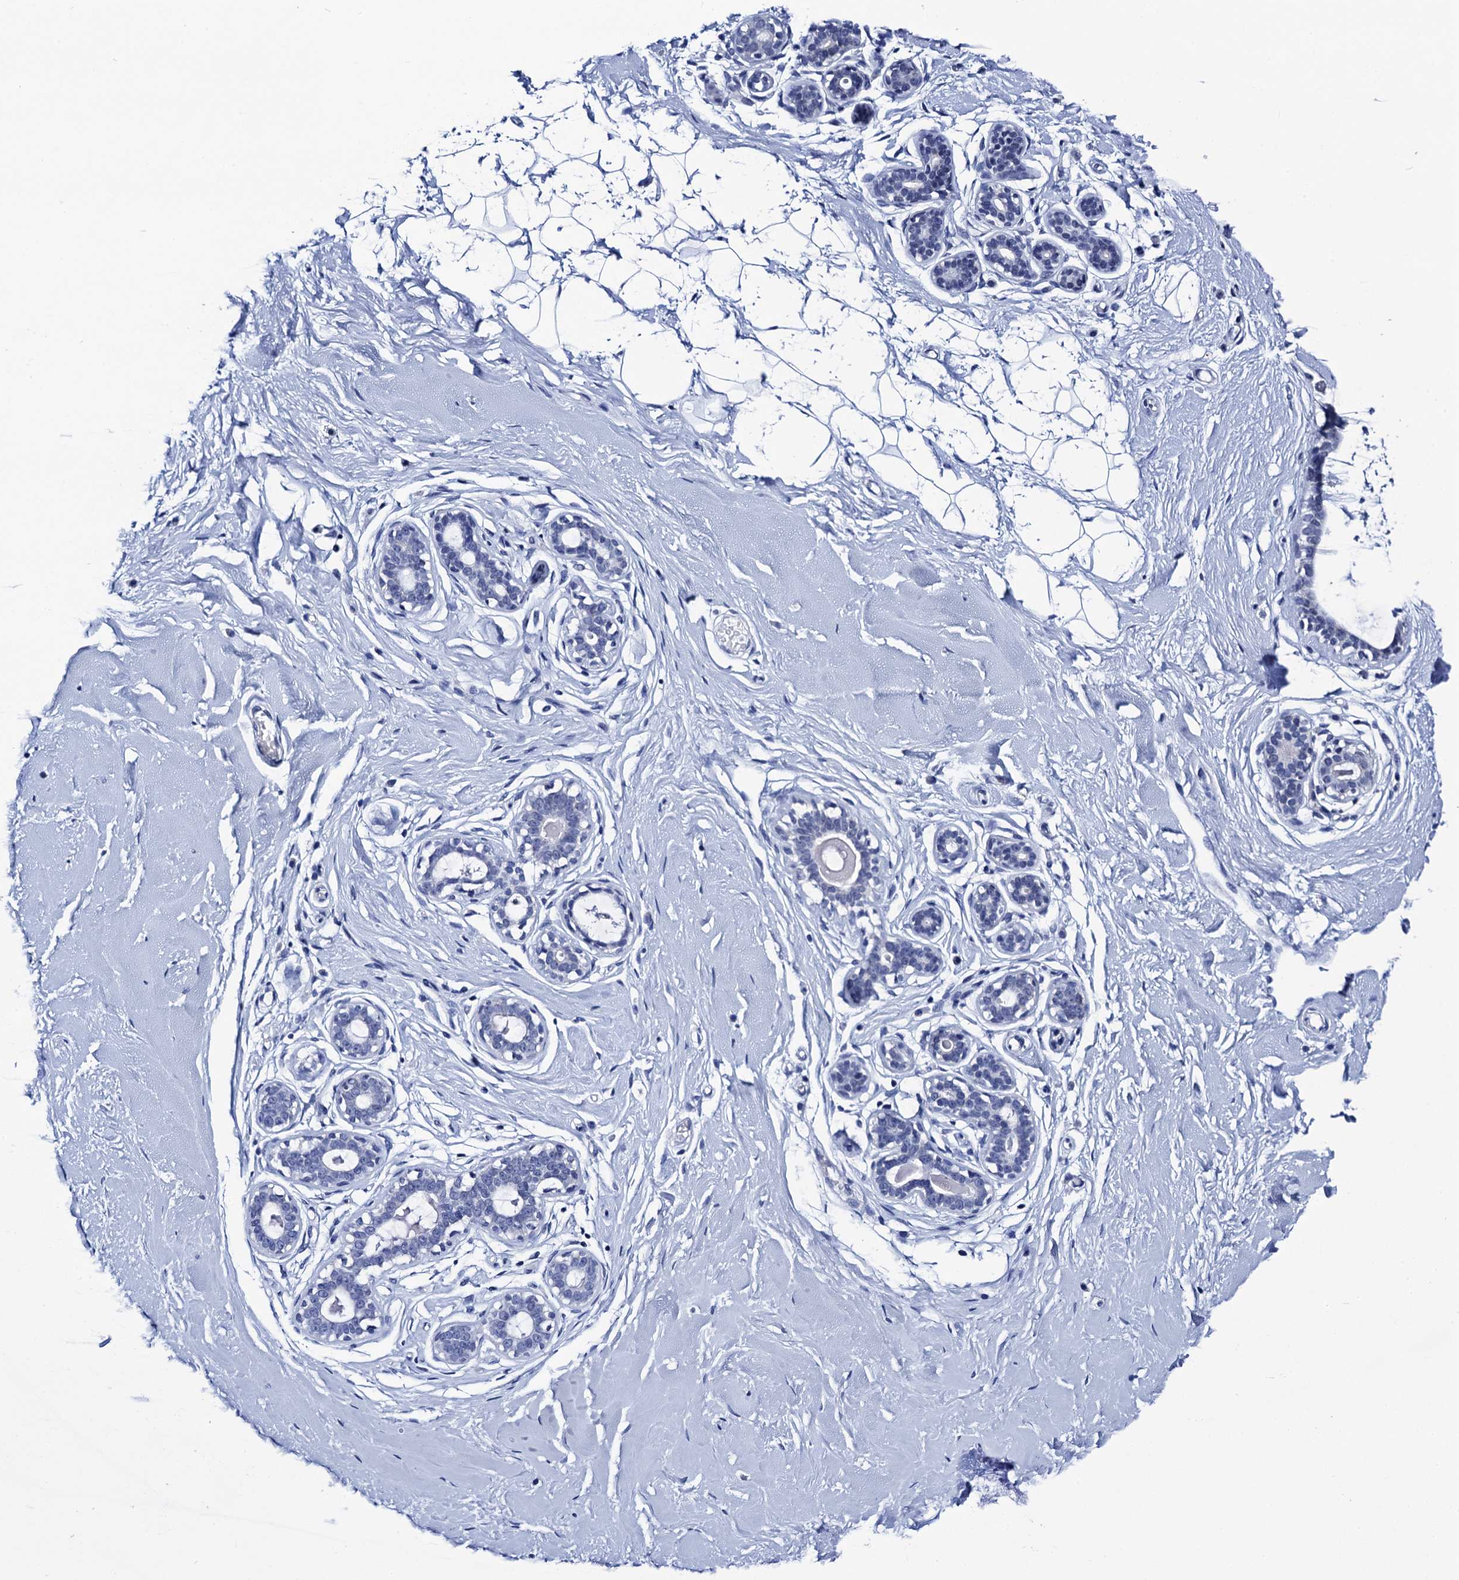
{"staining": {"intensity": "negative", "quantity": "none", "location": "none"}, "tissue": "breast", "cell_type": "Adipocytes", "image_type": "normal", "snomed": [{"axis": "morphology", "description": "Normal tissue, NOS"}, {"axis": "morphology", "description": "Adenoma, NOS"}, {"axis": "topography", "description": "Breast"}], "caption": "An image of human breast is negative for staining in adipocytes. (DAB immunohistochemistry (IHC), high magnification).", "gene": "C16orf87", "patient": {"sex": "female", "age": 23}}